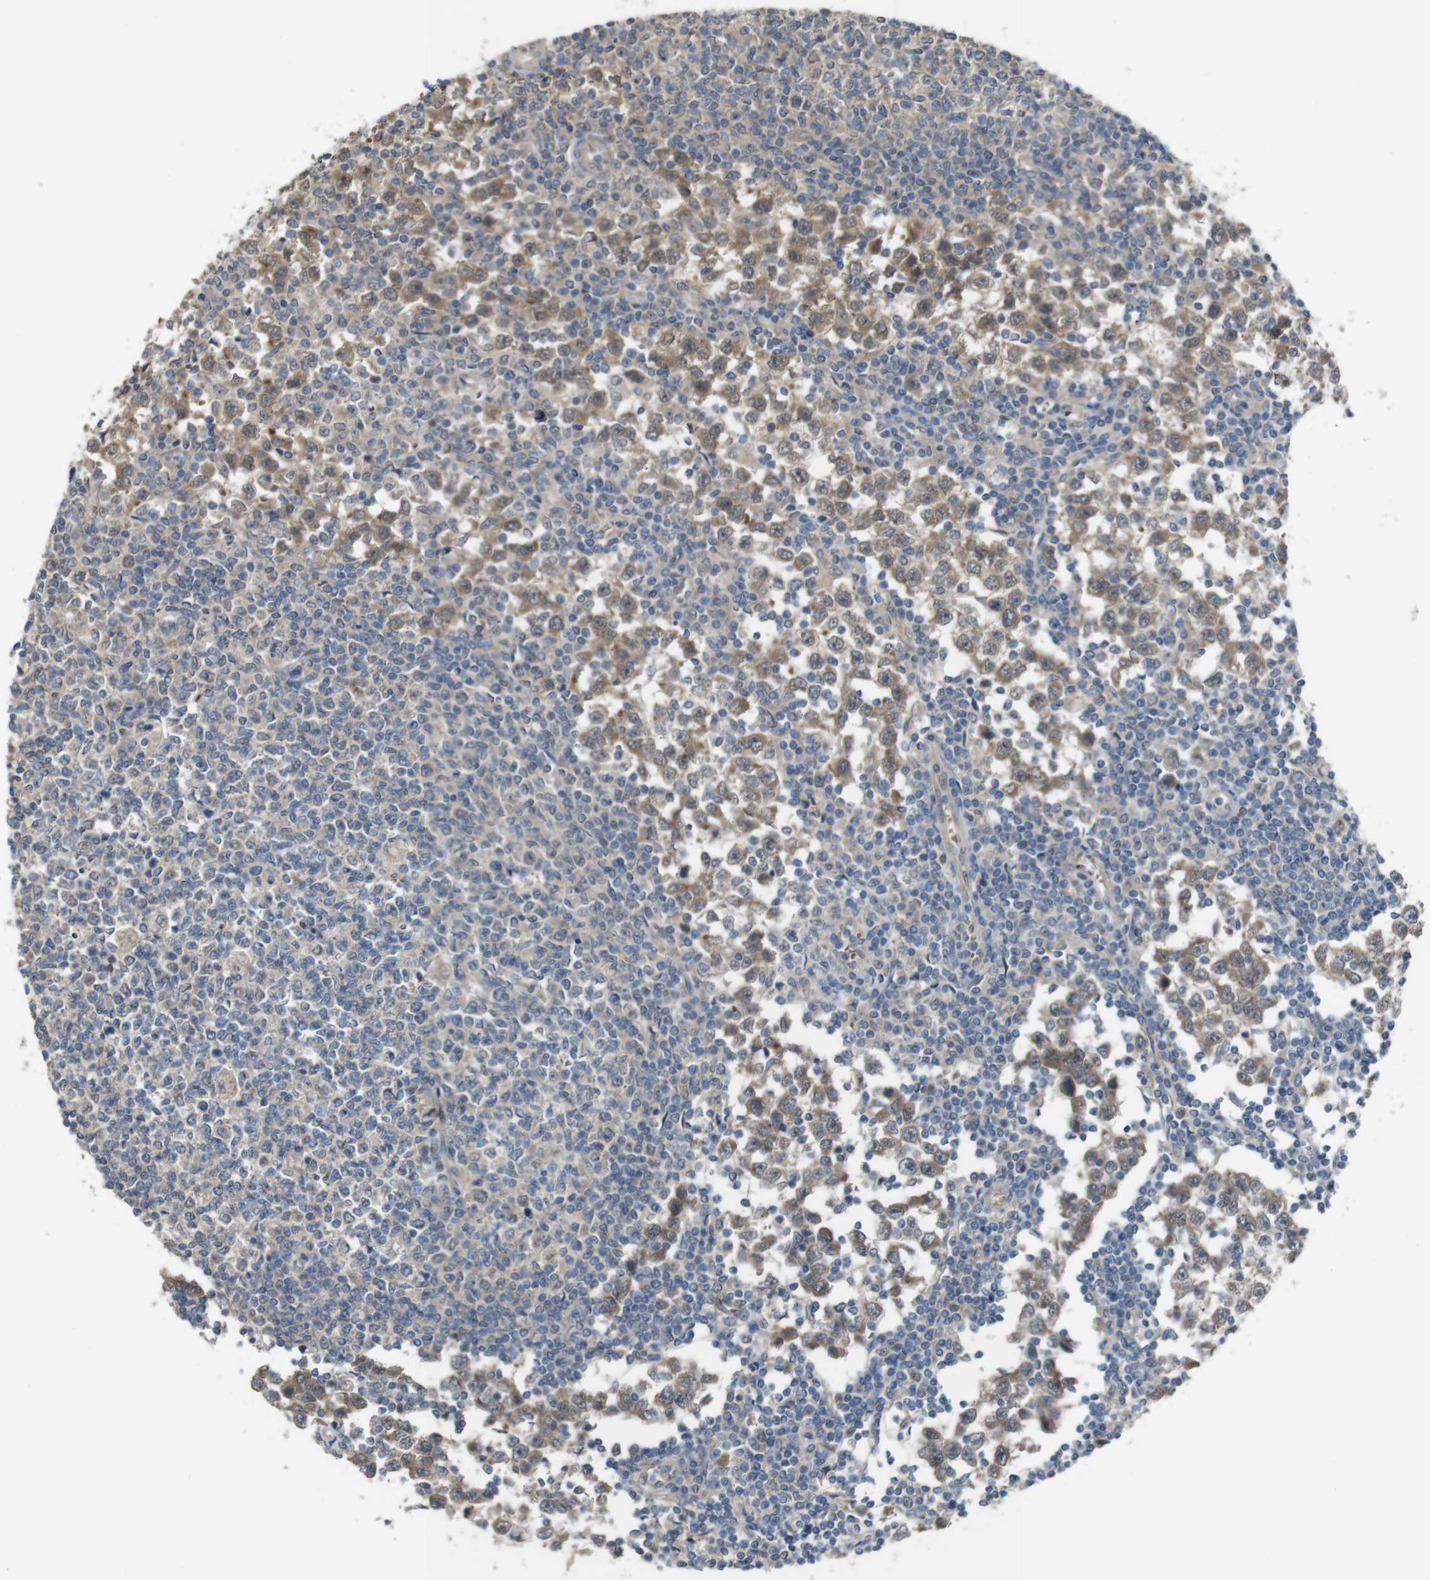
{"staining": {"intensity": "moderate", "quantity": ">75%", "location": "cytoplasmic/membranous"}, "tissue": "testis cancer", "cell_type": "Tumor cells", "image_type": "cancer", "snomed": [{"axis": "morphology", "description": "Seminoma, NOS"}, {"axis": "topography", "description": "Testis"}], "caption": "This is an image of IHC staining of testis cancer, which shows moderate positivity in the cytoplasmic/membranous of tumor cells.", "gene": "CDC34", "patient": {"sex": "male", "age": 65}}